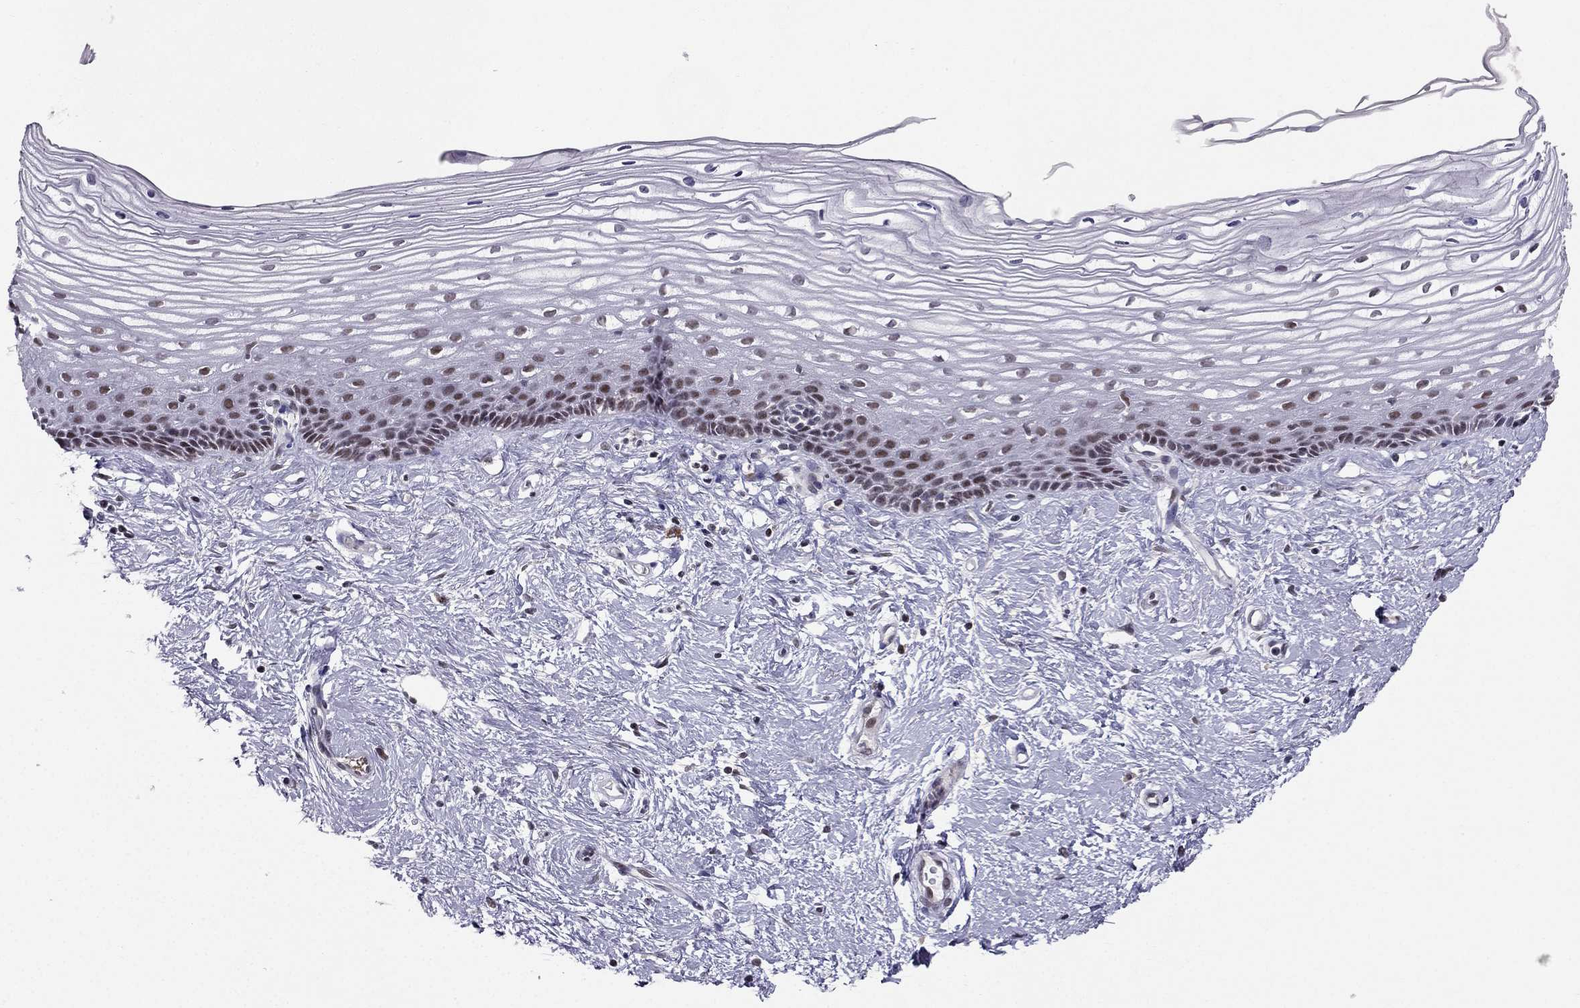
{"staining": {"intensity": "weak", "quantity": "25%-75%", "location": "nuclear"}, "tissue": "cervix", "cell_type": "Glandular cells", "image_type": "normal", "snomed": [{"axis": "morphology", "description": "Normal tissue, NOS"}, {"axis": "topography", "description": "Cervix"}], "caption": "Weak nuclear expression for a protein is present in approximately 25%-75% of glandular cells of benign cervix using immunohistochemistry (IHC).", "gene": "RPRD2", "patient": {"sex": "female", "age": 40}}